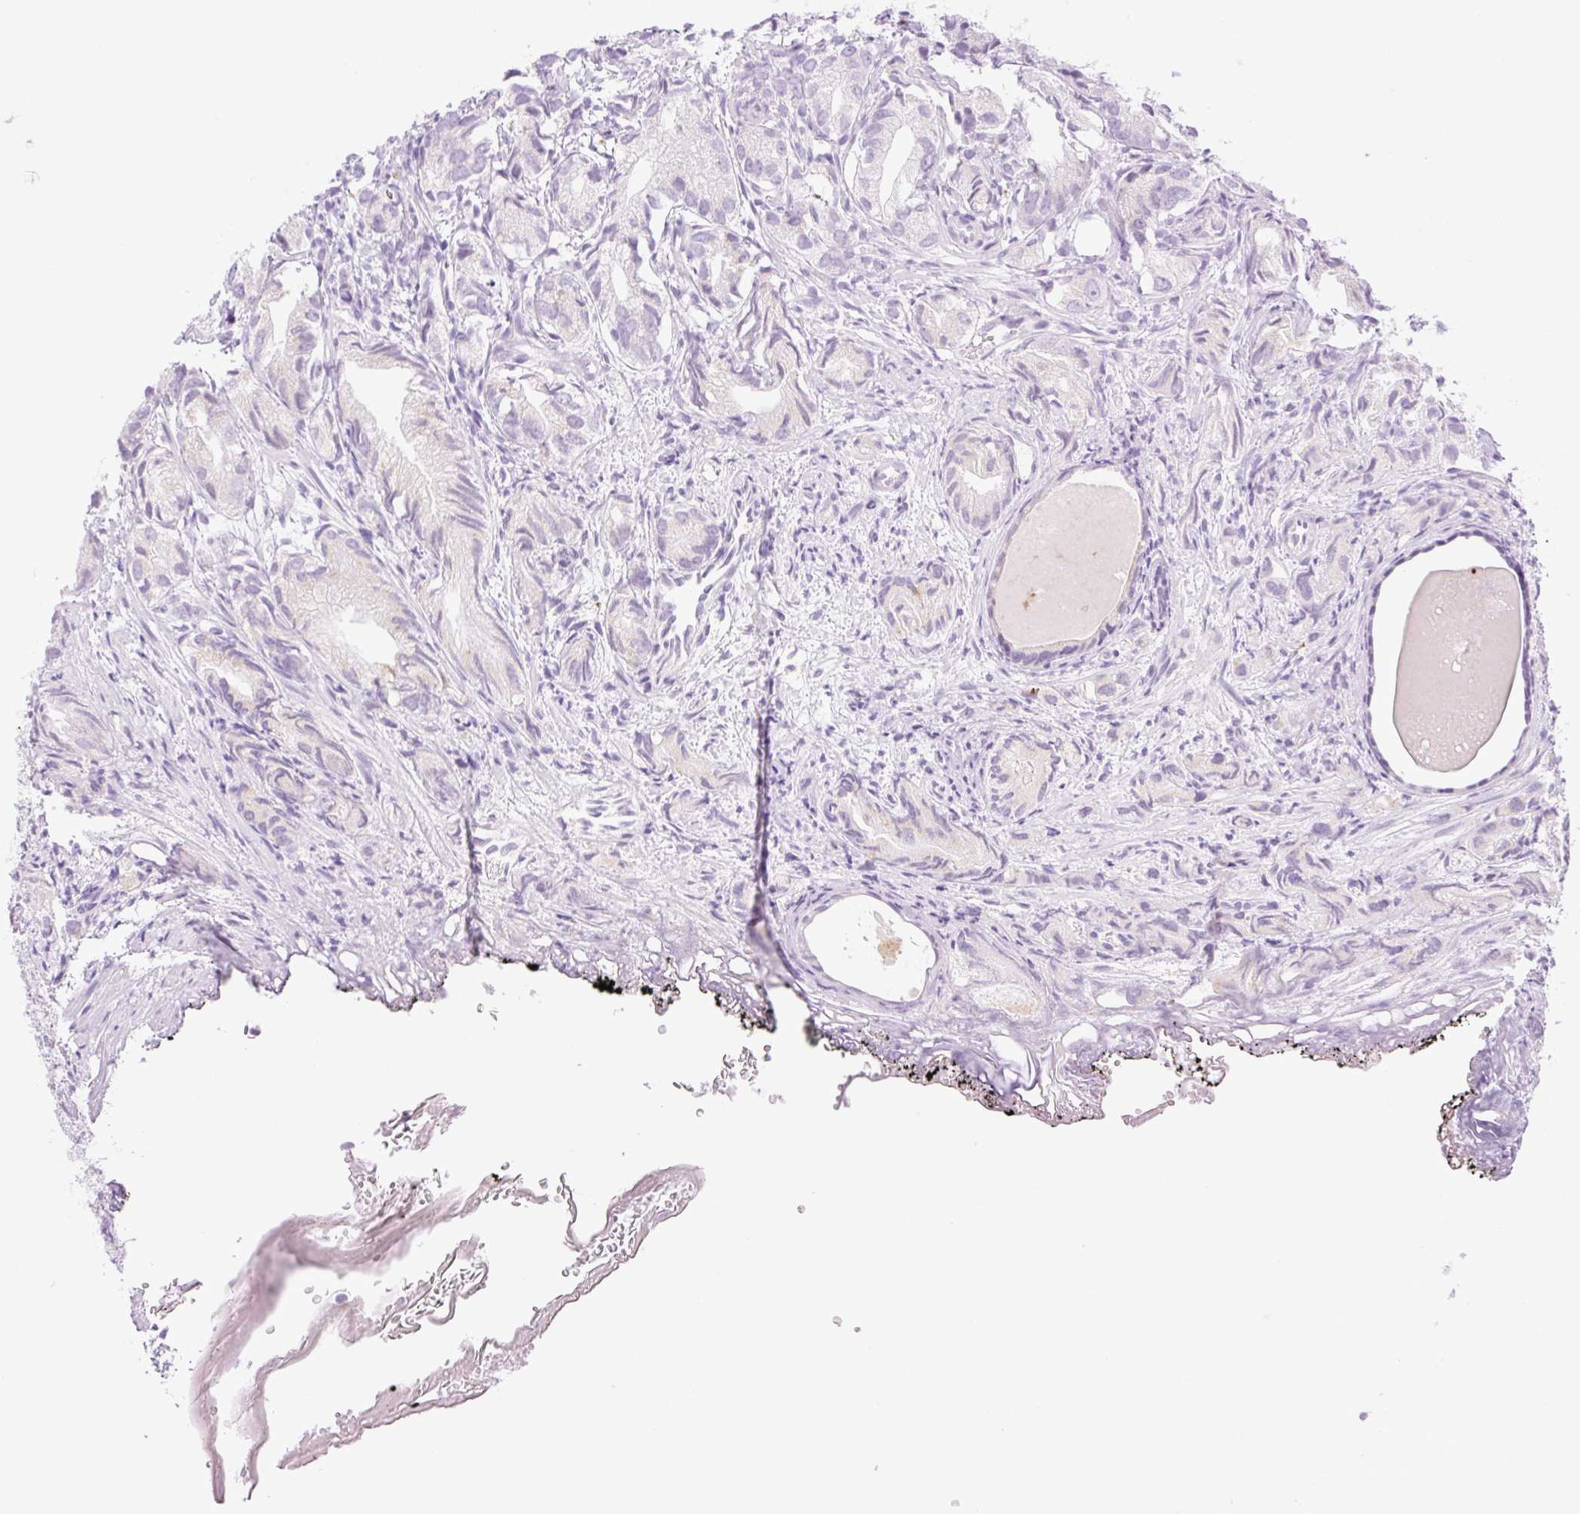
{"staining": {"intensity": "negative", "quantity": "none", "location": "none"}, "tissue": "prostate cancer", "cell_type": "Tumor cells", "image_type": "cancer", "snomed": [{"axis": "morphology", "description": "Adenocarcinoma, High grade"}, {"axis": "topography", "description": "Prostate"}], "caption": "Prostate cancer (adenocarcinoma (high-grade)) stained for a protein using immunohistochemistry exhibits no staining tumor cells.", "gene": "SPRYD4", "patient": {"sex": "male", "age": 82}}